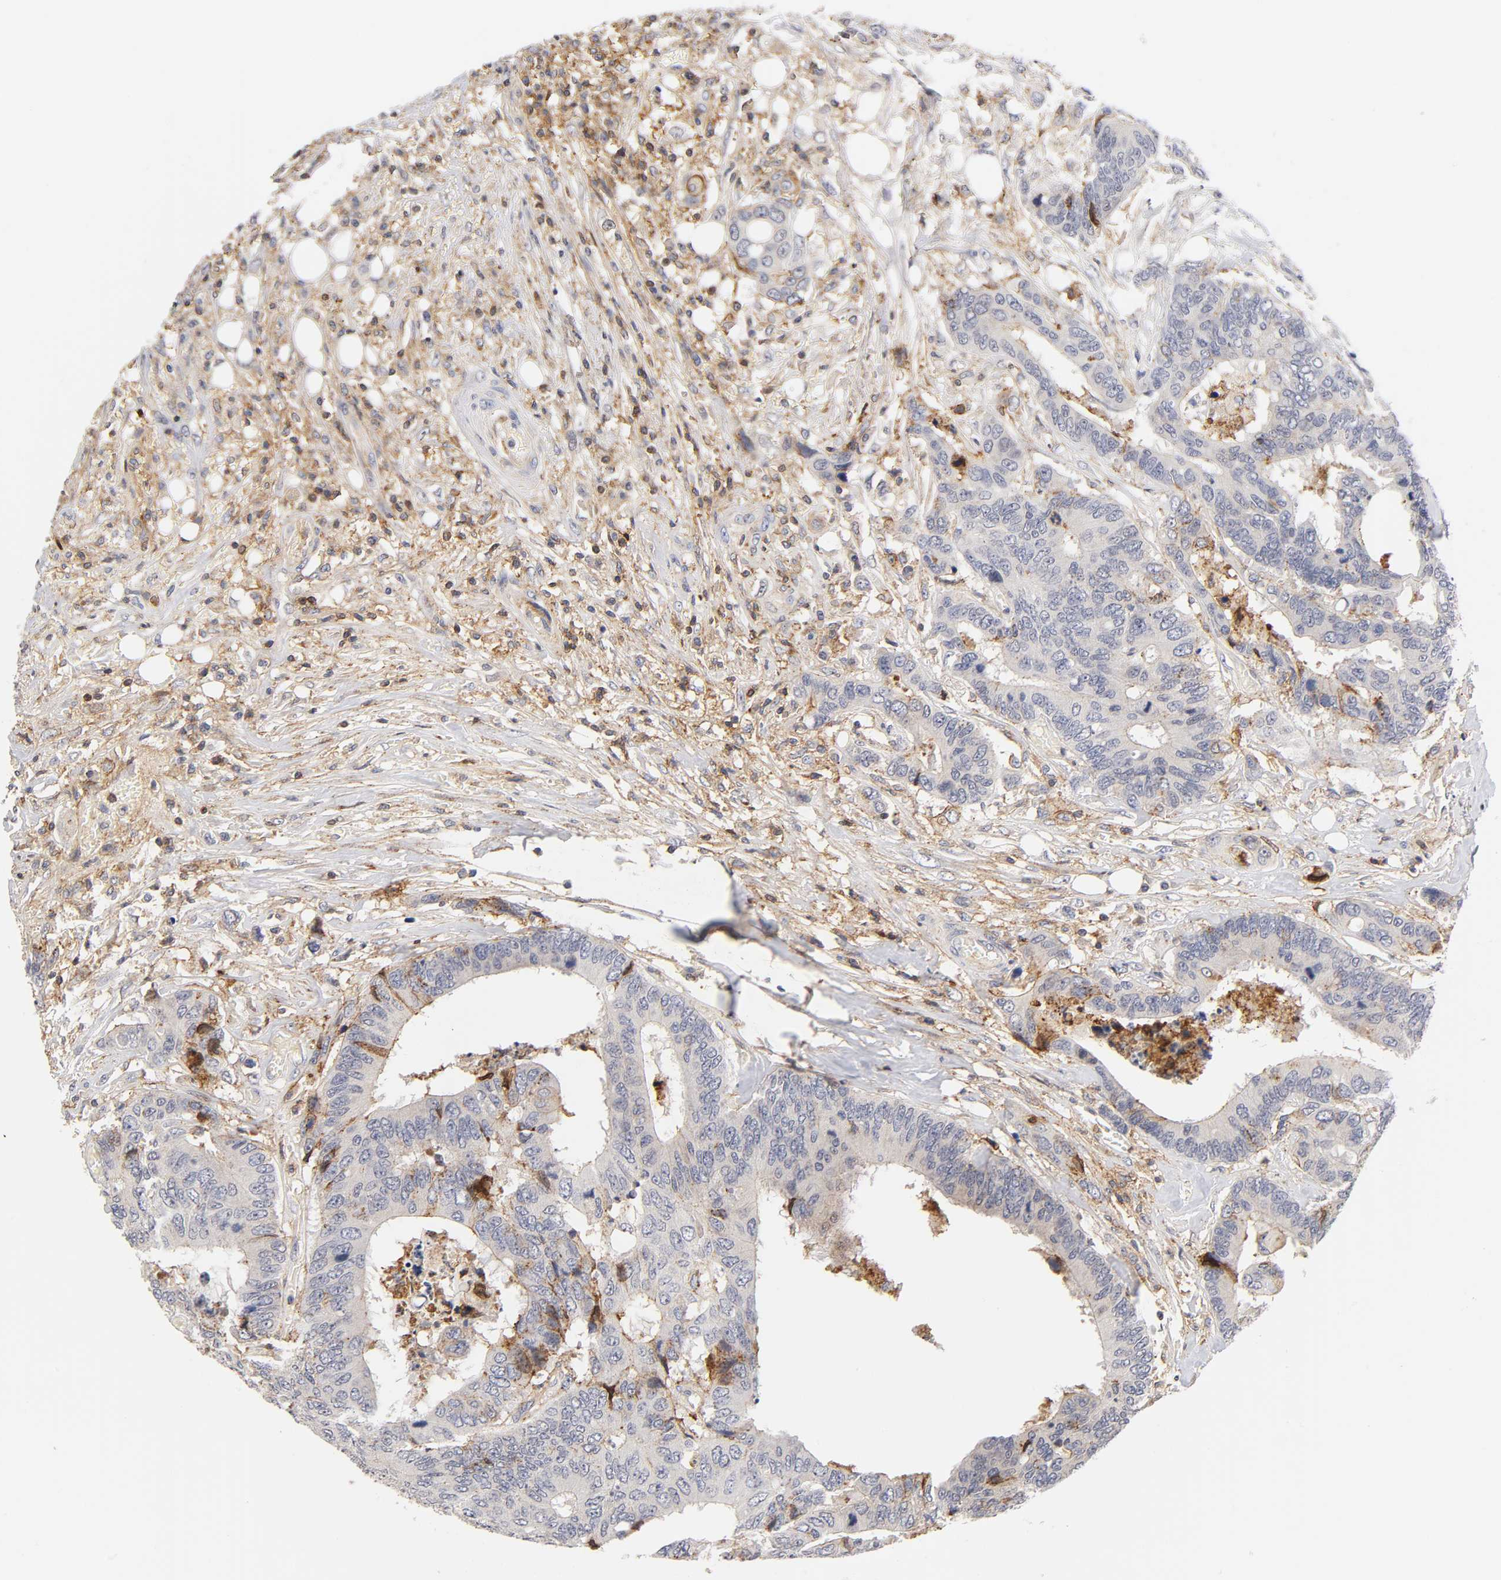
{"staining": {"intensity": "moderate", "quantity": "<25%", "location": "cytoplasmic/membranous"}, "tissue": "colorectal cancer", "cell_type": "Tumor cells", "image_type": "cancer", "snomed": [{"axis": "morphology", "description": "Adenocarcinoma, NOS"}, {"axis": "topography", "description": "Rectum"}], "caption": "This is an image of immunohistochemistry (IHC) staining of colorectal cancer, which shows moderate expression in the cytoplasmic/membranous of tumor cells.", "gene": "ANXA7", "patient": {"sex": "male", "age": 55}}